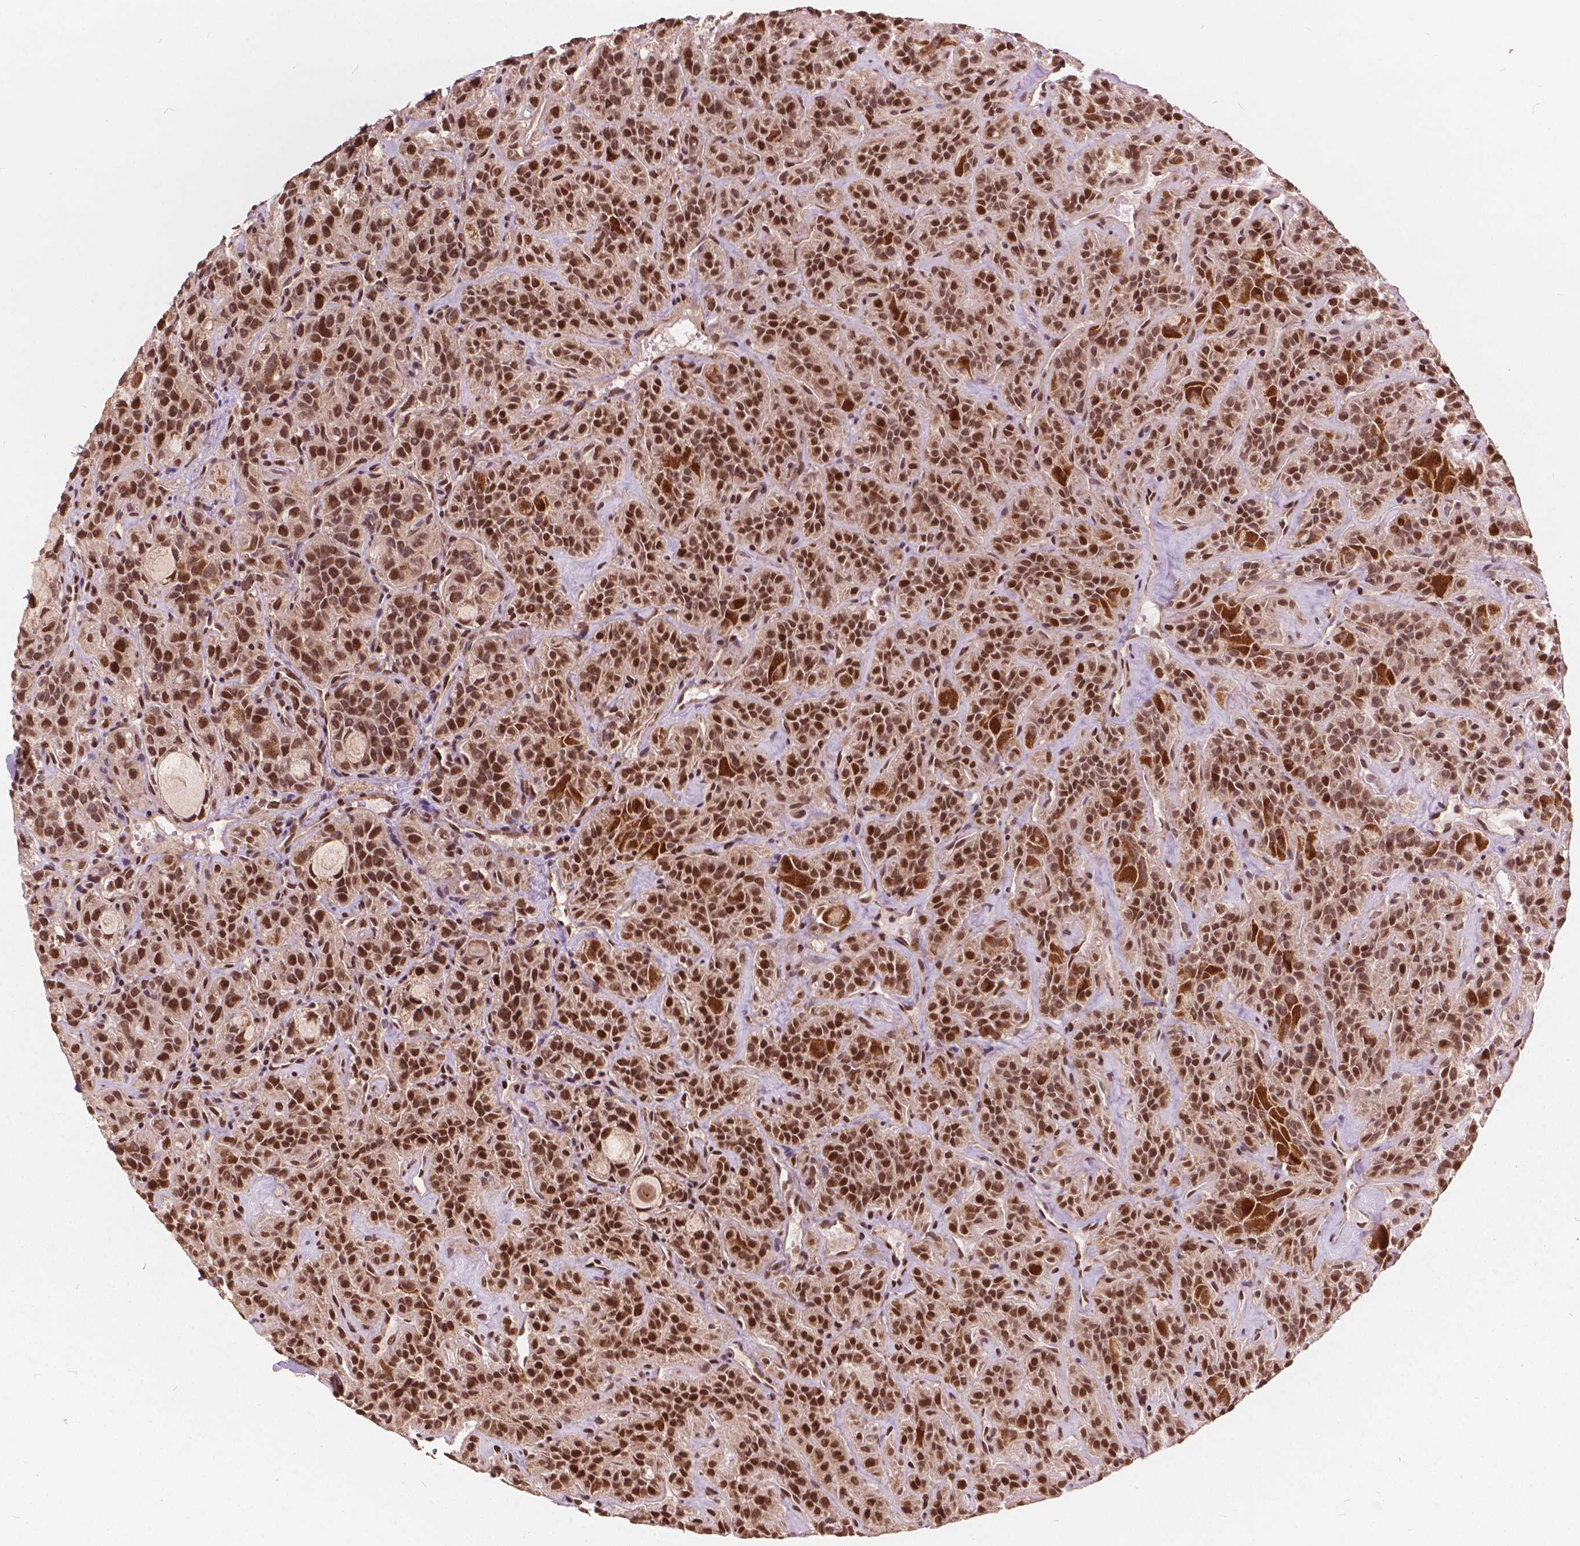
{"staining": {"intensity": "moderate", "quantity": ">75%", "location": "nuclear"}, "tissue": "thyroid cancer", "cell_type": "Tumor cells", "image_type": "cancer", "snomed": [{"axis": "morphology", "description": "Papillary adenocarcinoma, NOS"}, {"axis": "topography", "description": "Thyroid gland"}], "caption": "High-power microscopy captured an IHC histopathology image of papillary adenocarcinoma (thyroid), revealing moderate nuclear positivity in about >75% of tumor cells. (Stains: DAB (3,3'-diaminobenzidine) in brown, nuclei in blue, Microscopy: brightfield microscopy at high magnification).", "gene": "GPS2", "patient": {"sex": "female", "age": 45}}